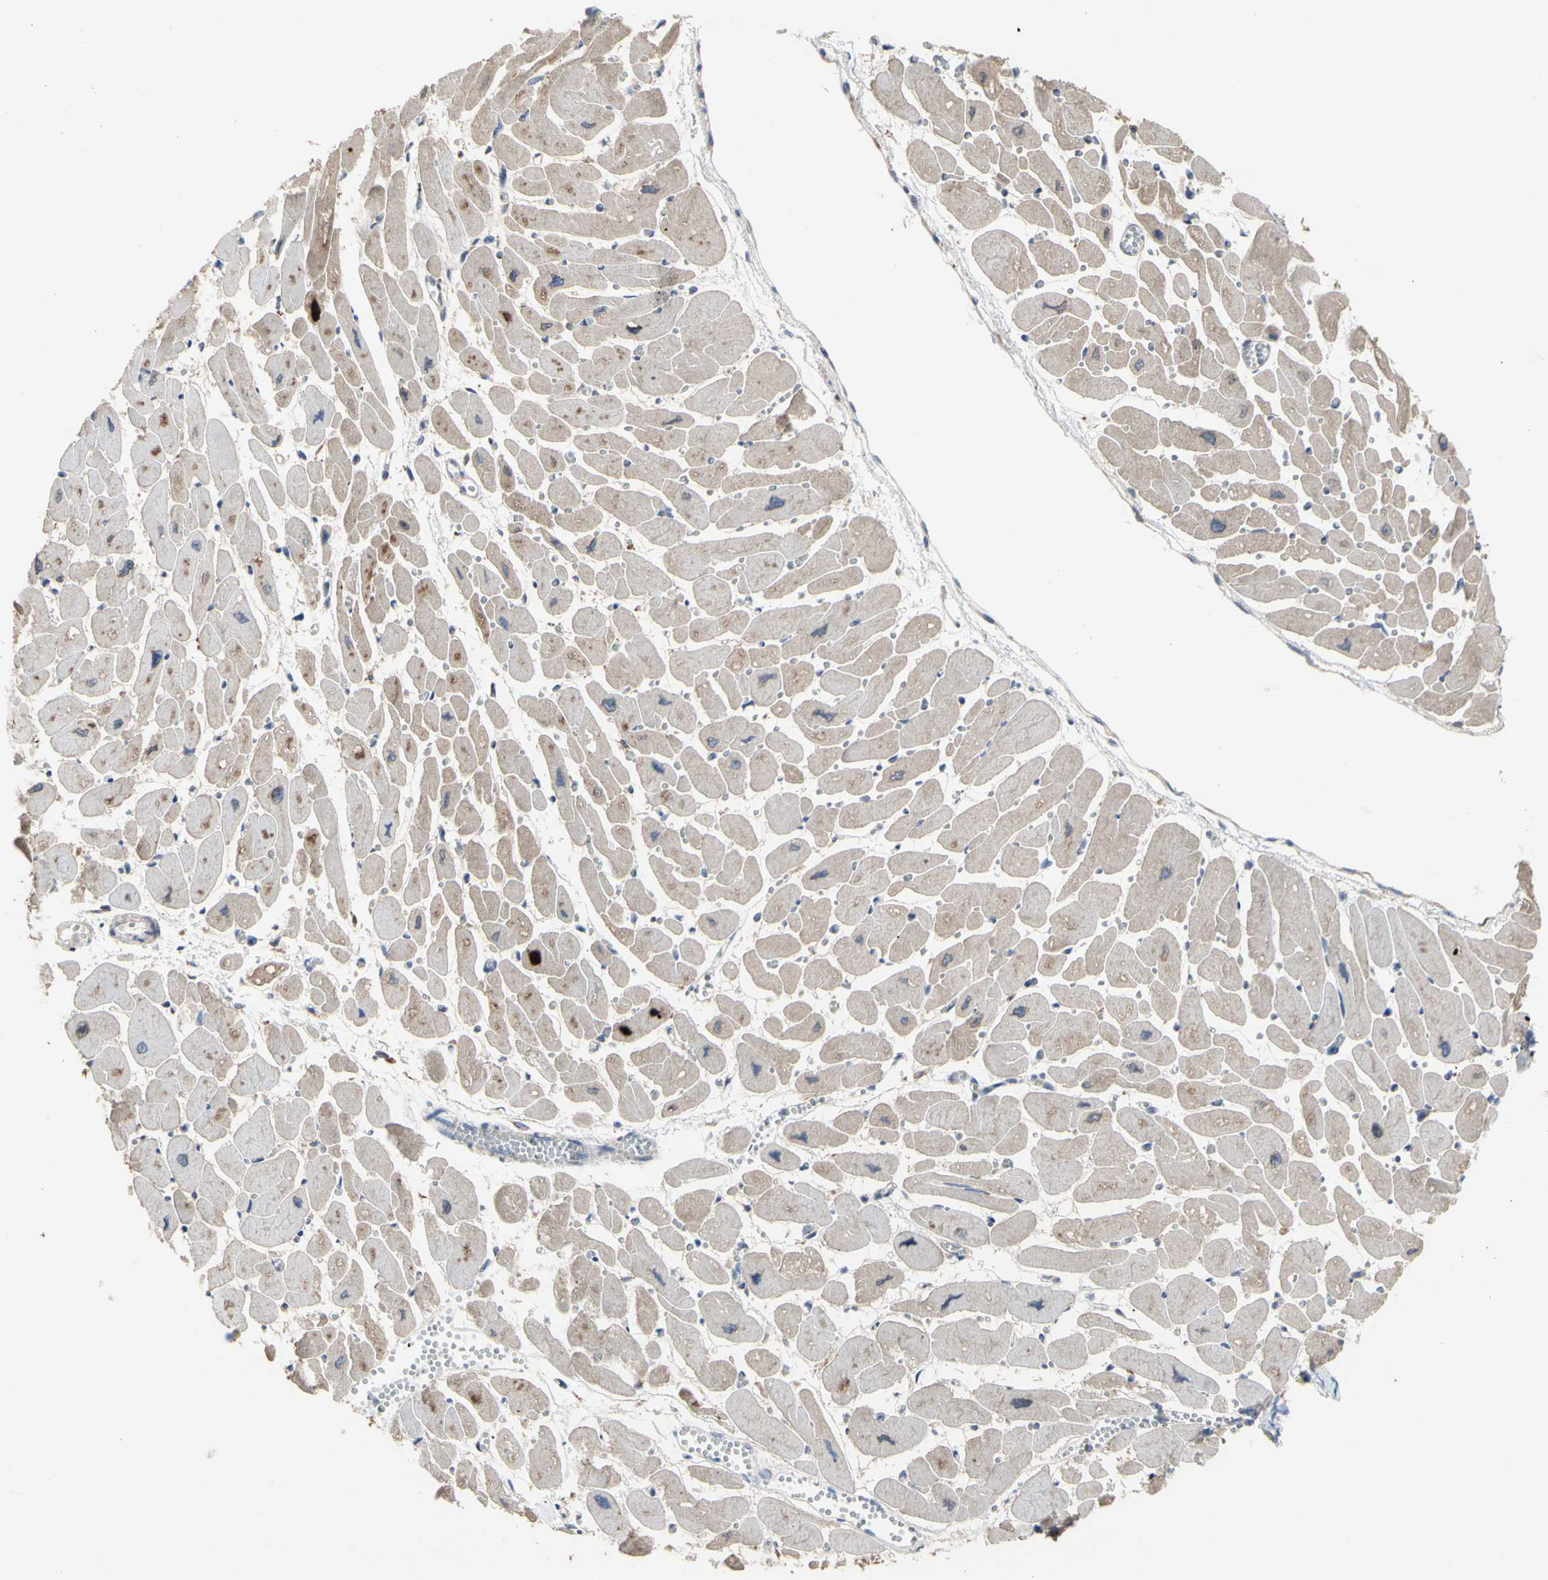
{"staining": {"intensity": "moderate", "quantity": ">75%", "location": "cytoplasmic/membranous"}, "tissue": "heart muscle", "cell_type": "Cardiomyocytes", "image_type": "normal", "snomed": [{"axis": "morphology", "description": "Normal tissue, NOS"}, {"axis": "topography", "description": "Heart"}], "caption": "Immunohistochemistry (IHC) (DAB) staining of normal human heart muscle demonstrates moderate cytoplasmic/membranous protein expression in about >75% of cardiomyocytes.", "gene": "TTC14", "patient": {"sex": "female", "age": 54}}